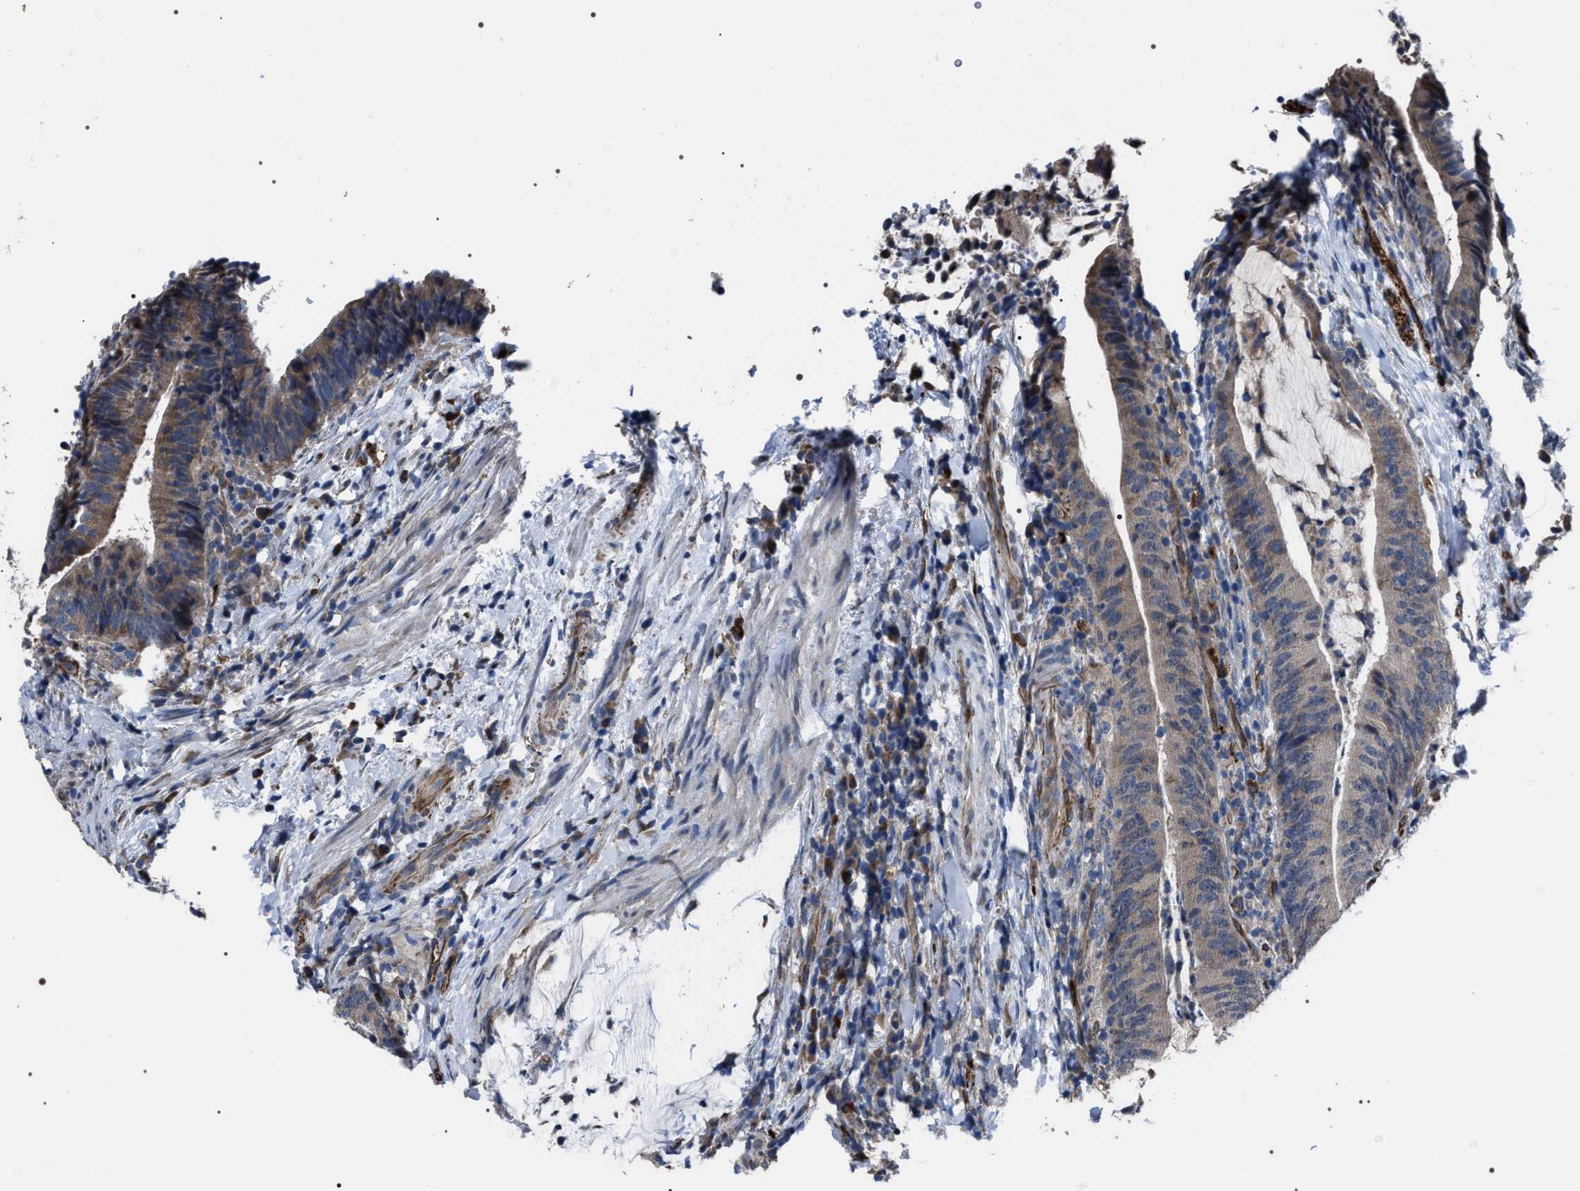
{"staining": {"intensity": "weak", "quantity": "25%-75%", "location": "cytoplasmic/membranous"}, "tissue": "colorectal cancer", "cell_type": "Tumor cells", "image_type": "cancer", "snomed": [{"axis": "morphology", "description": "Adenocarcinoma, NOS"}, {"axis": "topography", "description": "Colon"}], "caption": "High-magnification brightfield microscopy of colorectal cancer (adenocarcinoma) stained with DAB (3,3'-diaminobenzidine) (brown) and counterstained with hematoxylin (blue). tumor cells exhibit weak cytoplasmic/membranous positivity is identified in approximately25%-75% of cells.", "gene": "PKD1L1", "patient": {"sex": "female", "age": 66}}